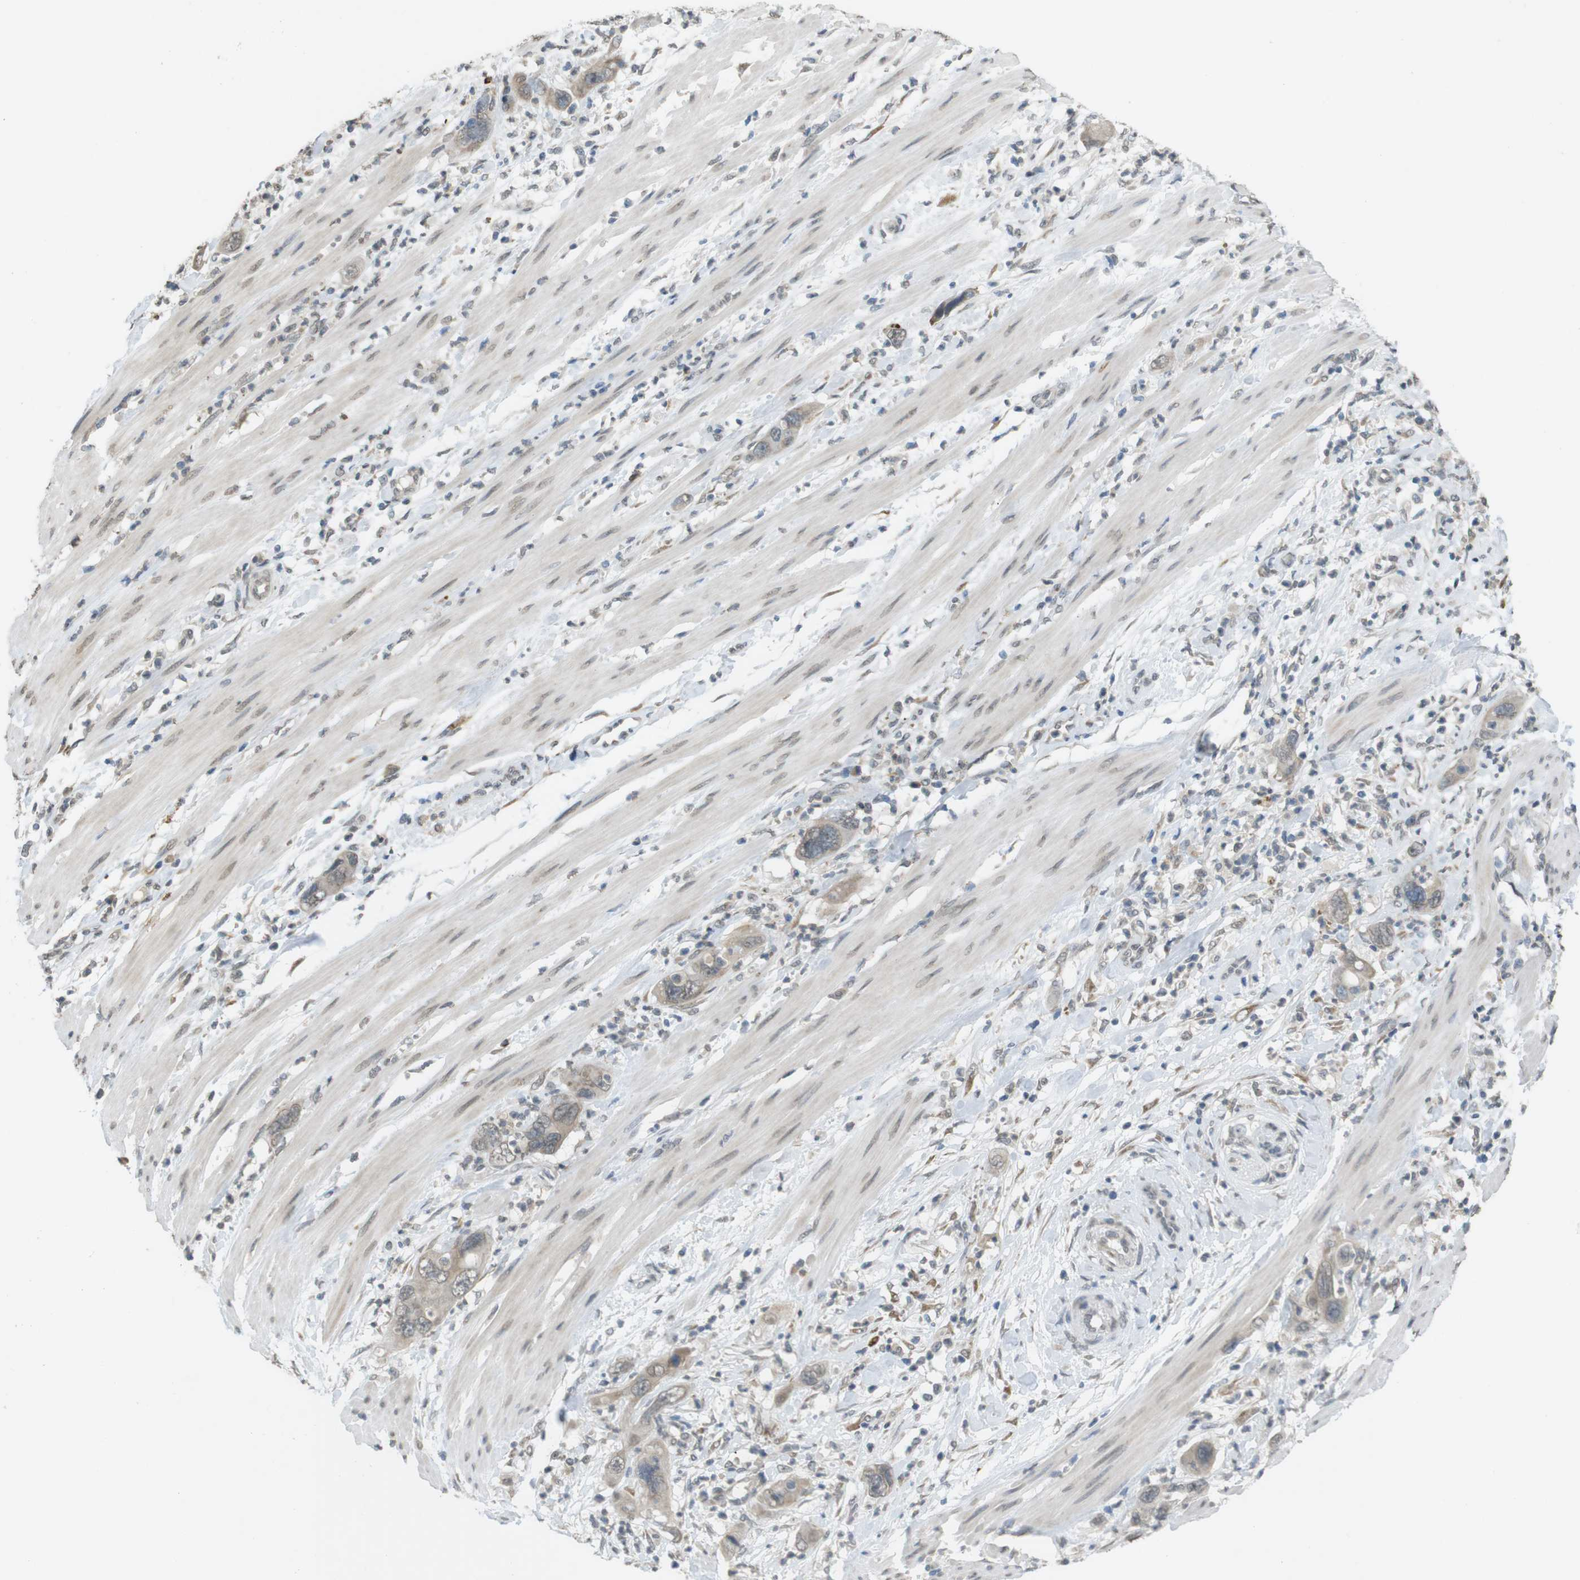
{"staining": {"intensity": "weak", "quantity": ">75%", "location": "cytoplasmic/membranous"}, "tissue": "pancreatic cancer", "cell_type": "Tumor cells", "image_type": "cancer", "snomed": [{"axis": "morphology", "description": "Adenocarcinoma, NOS"}, {"axis": "topography", "description": "Pancreas"}], "caption": "High-magnification brightfield microscopy of adenocarcinoma (pancreatic) stained with DAB (3,3'-diaminobenzidine) (brown) and counterstained with hematoxylin (blue). tumor cells exhibit weak cytoplasmic/membranous staining is identified in about>75% of cells. The staining is performed using DAB brown chromogen to label protein expression. The nuclei are counter-stained blue using hematoxylin.", "gene": "FZD10", "patient": {"sex": "female", "age": 71}}